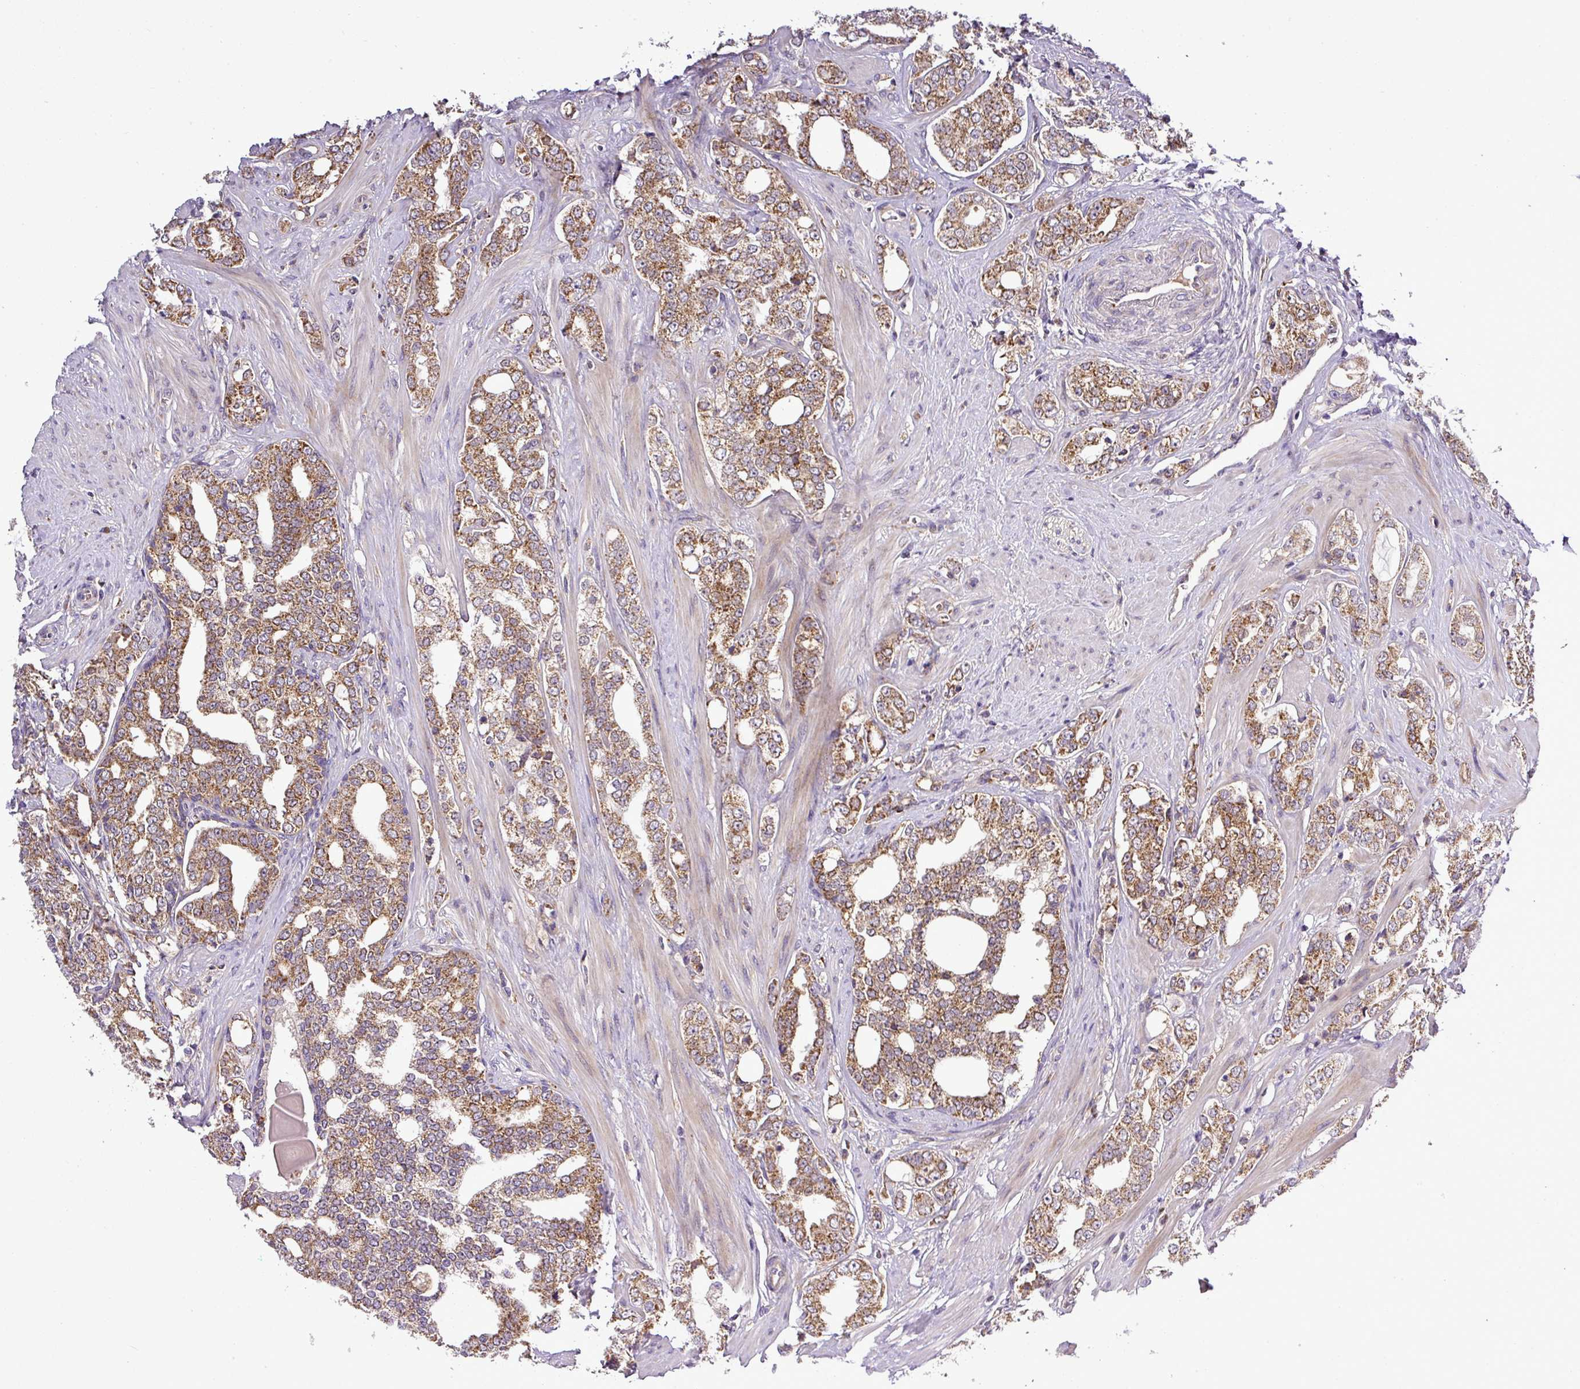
{"staining": {"intensity": "moderate", "quantity": ">75%", "location": "cytoplasmic/membranous"}, "tissue": "prostate cancer", "cell_type": "Tumor cells", "image_type": "cancer", "snomed": [{"axis": "morphology", "description": "Adenocarcinoma, High grade"}, {"axis": "topography", "description": "Prostate"}], "caption": "Immunohistochemistry (DAB (3,3'-diaminobenzidine)) staining of human prostate cancer exhibits moderate cytoplasmic/membranous protein expression in approximately >75% of tumor cells.", "gene": "ZNF513", "patient": {"sex": "male", "age": 64}}